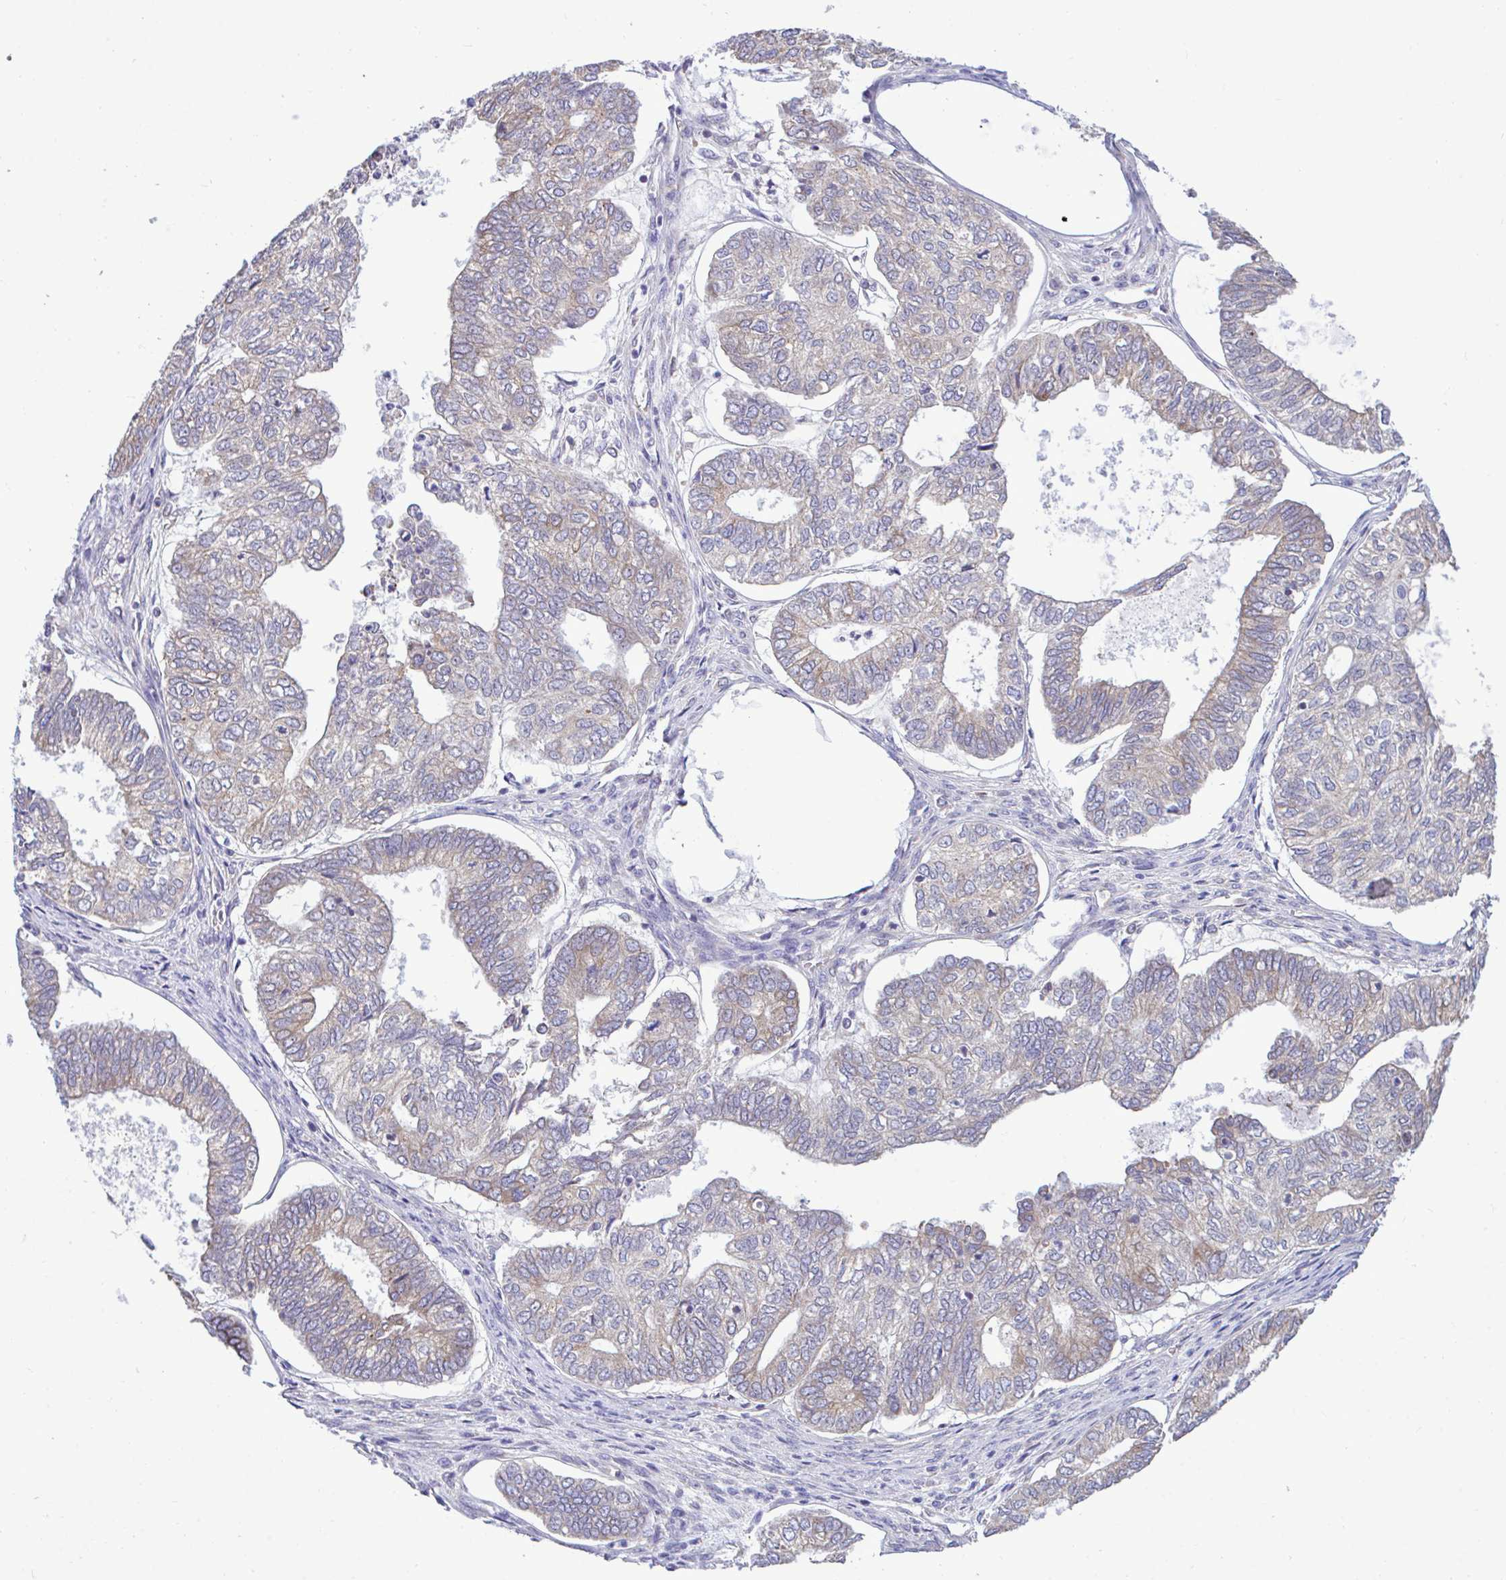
{"staining": {"intensity": "weak", "quantity": "25%-75%", "location": "cytoplasmic/membranous"}, "tissue": "ovarian cancer", "cell_type": "Tumor cells", "image_type": "cancer", "snomed": [{"axis": "morphology", "description": "Carcinoma, endometroid"}, {"axis": "topography", "description": "Ovary"}], "caption": "Immunohistochemical staining of ovarian cancer demonstrates weak cytoplasmic/membranous protein expression in approximately 25%-75% of tumor cells. (DAB = brown stain, brightfield microscopy at high magnification).", "gene": "PIGK", "patient": {"sex": "female", "age": 64}}